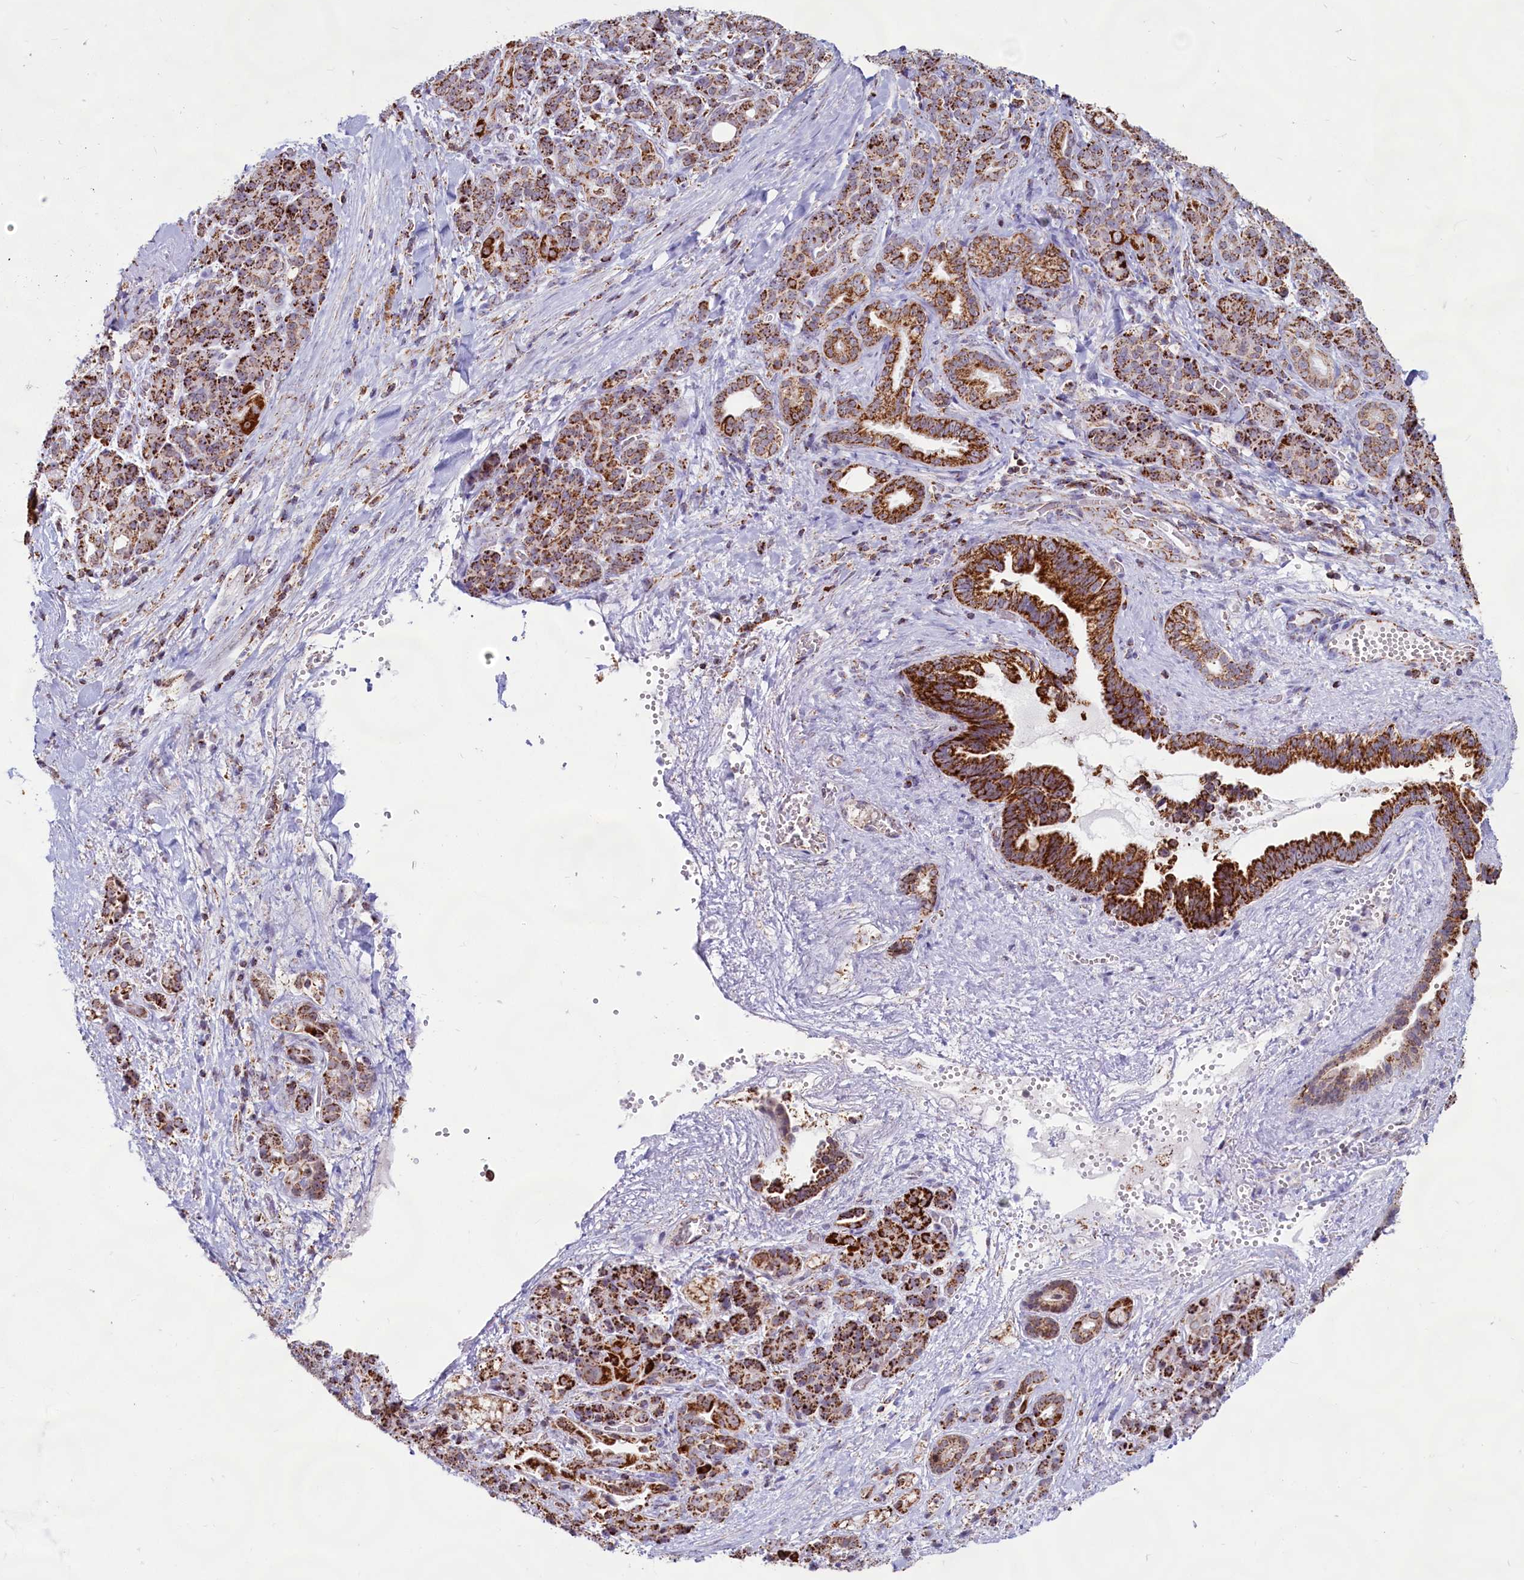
{"staining": {"intensity": "strong", "quantity": ">75%", "location": "cytoplasmic/membranous"}, "tissue": "pancreatic cancer", "cell_type": "Tumor cells", "image_type": "cancer", "snomed": [{"axis": "morphology", "description": "Adenocarcinoma, NOS"}, {"axis": "topography", "description": "Pancreas"}], "caption": "Pancreatic cancer (adenocarcinoma) tissue reveals strong cytoplasmic/membranous expression in approximately >75% of tumor cells", "gene": "C1D", "patient": {"sex": "male", "age": 59}}